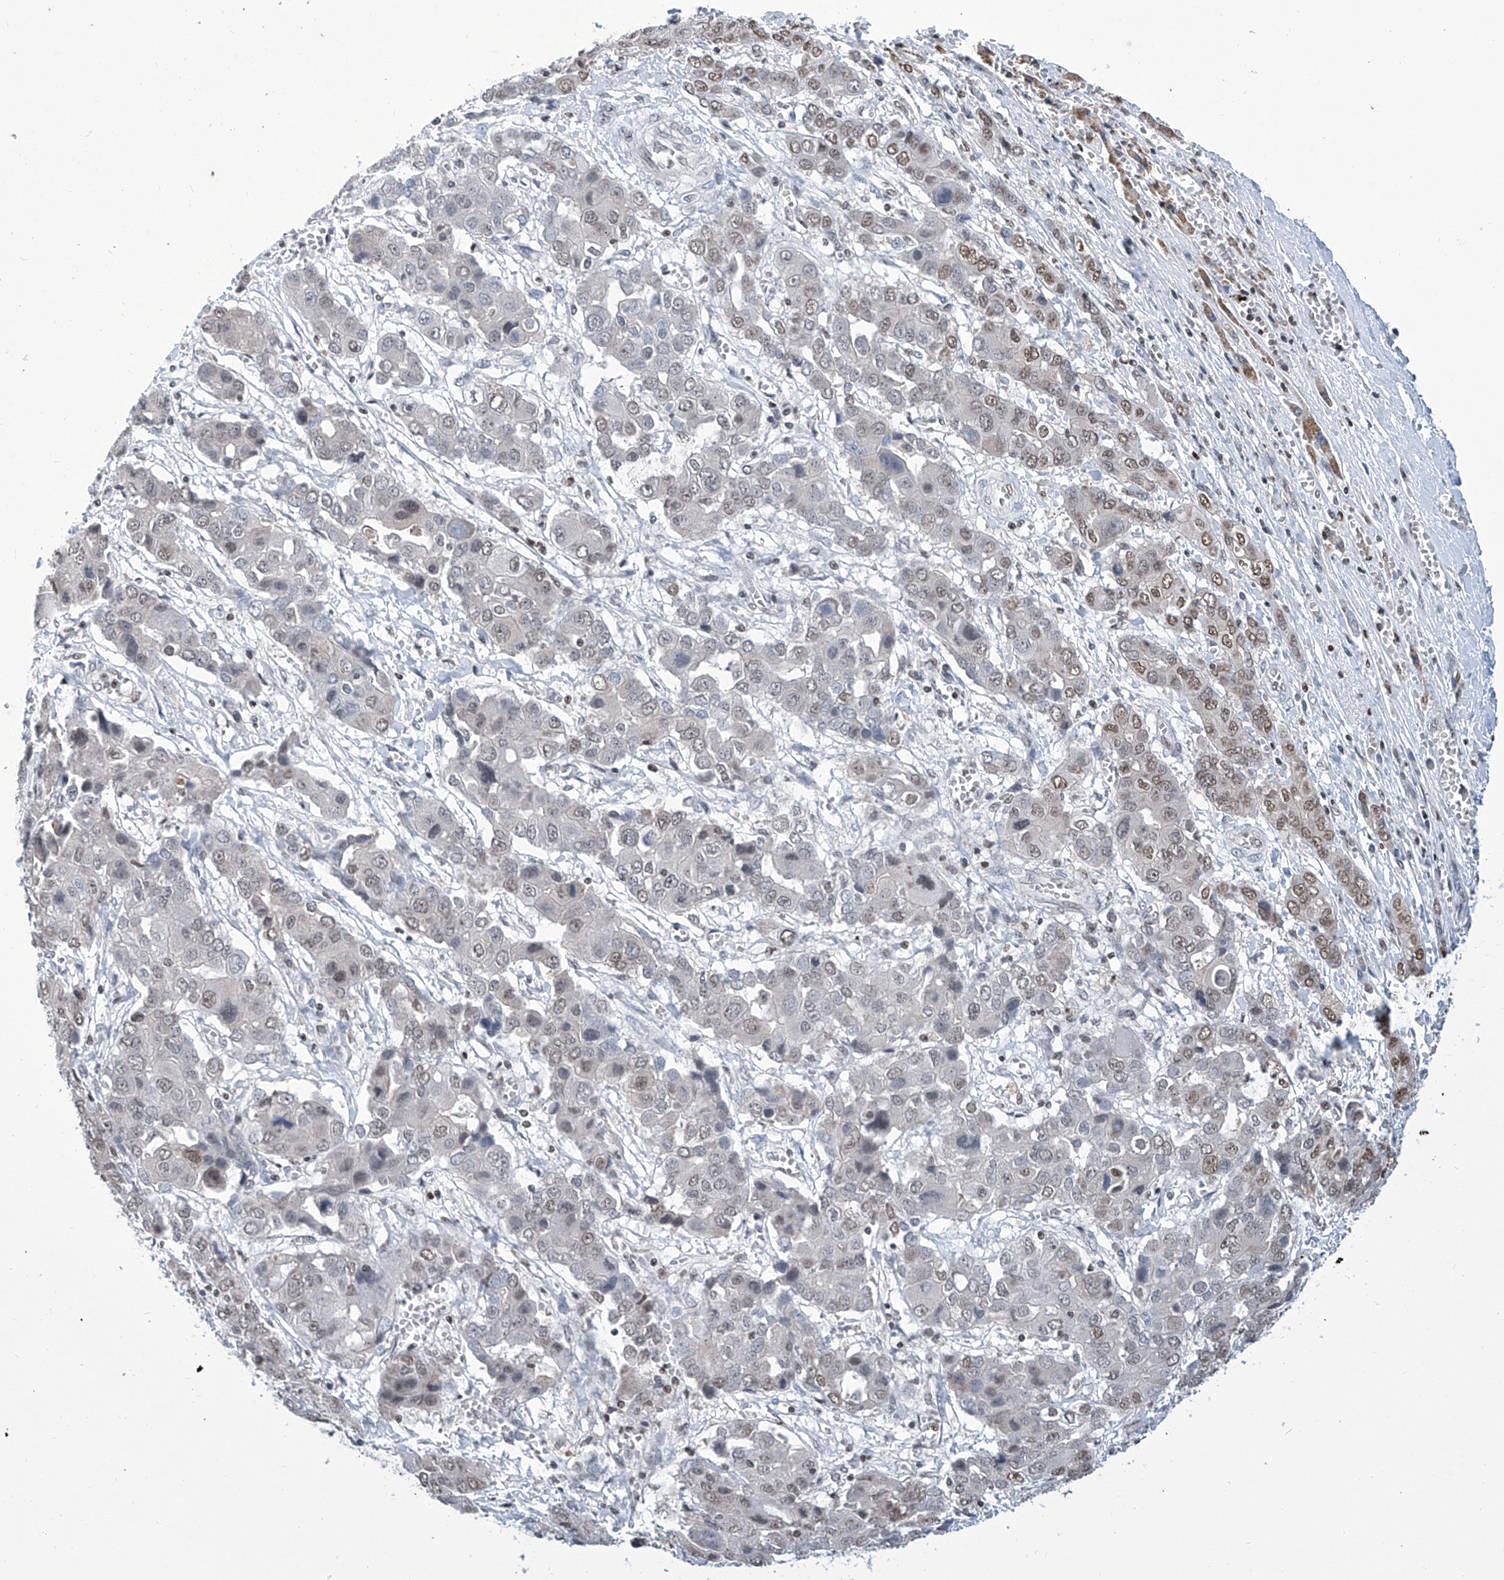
{"staining": {"intensity": "weak", "quantity": "<25%", "location": "nuclear"}, "tissue": "liver cancer", "cell_type": "Tumor cells", "image_type": "cancer", "snomed": [{"axis": "morphology", "description": "Cholangiocarcinoma"}, {"axis": "topography", "description": "Liver"}], "caption": "Tumor cells show no significant staining in cholangiocarcinoma (liver).", "gene": "SREBF2", "patient": {"sex": "male", "age": 67}}